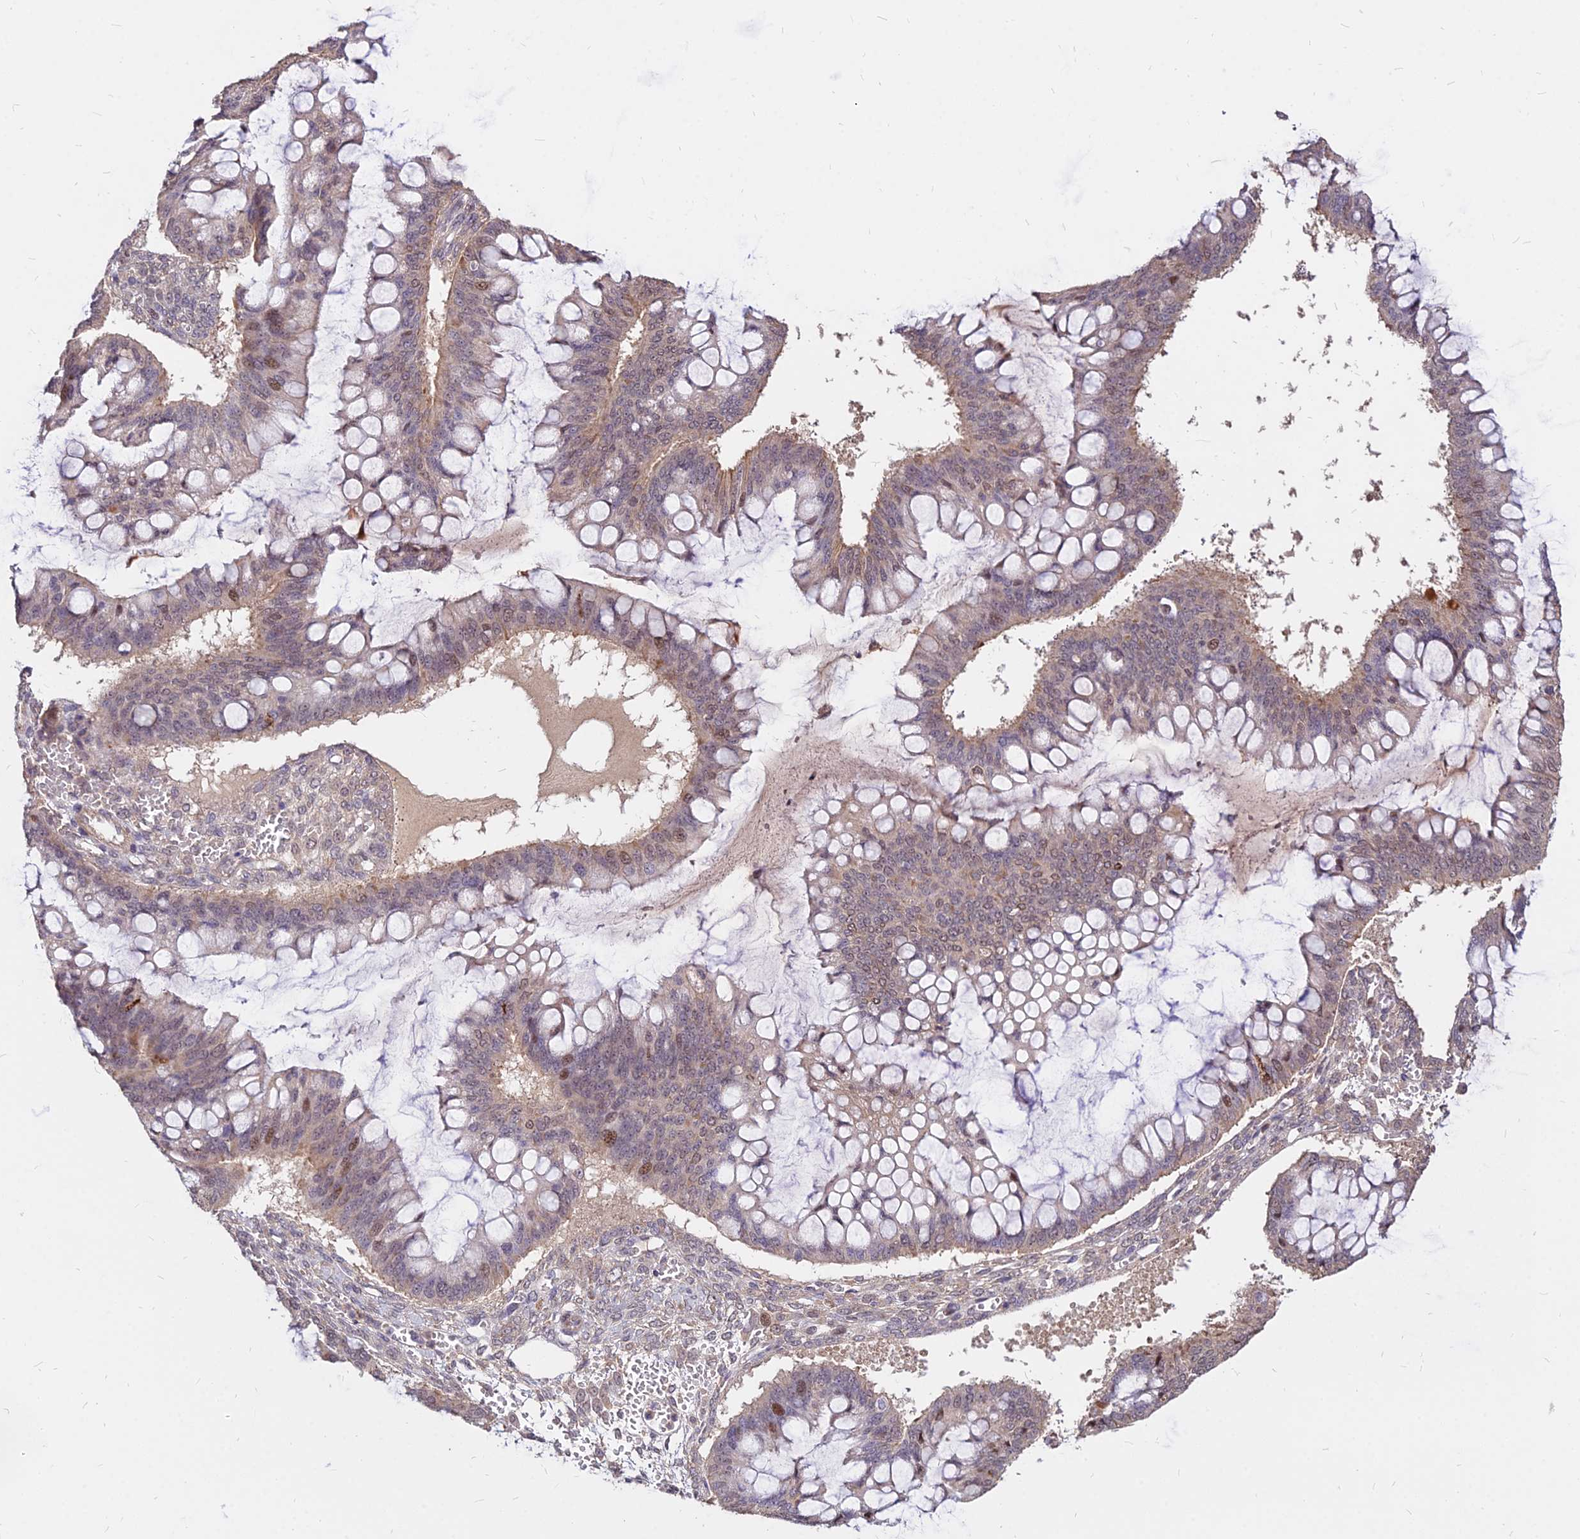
{"staining": {"intensity": "moderate", "quantity": "25%-75%", "location": "cytoplasmic/membranous,nuclear"}, "tissue": "ovarian cancer", "cell_type": "Tumor cells", "image_type": "cancer", "snomed": [{"axis": "morphology", "description": "Cystadenocarcinoma, mucinous, NOS"}, {"axis": "topography", "description": "Ovary"}], "caption": "Immunohistochemical staining of ovarian mucinous cystadenocarcinoma shows medium levels of moderate cytoplasmic/membranous and nuclear expression in about 25%-75% of tumor cells. The protein of interest is shown in brown color, while the nuclei are stained blue.", "gene": "C11orf68", "patient": {"sex": "female", "age": 73}}